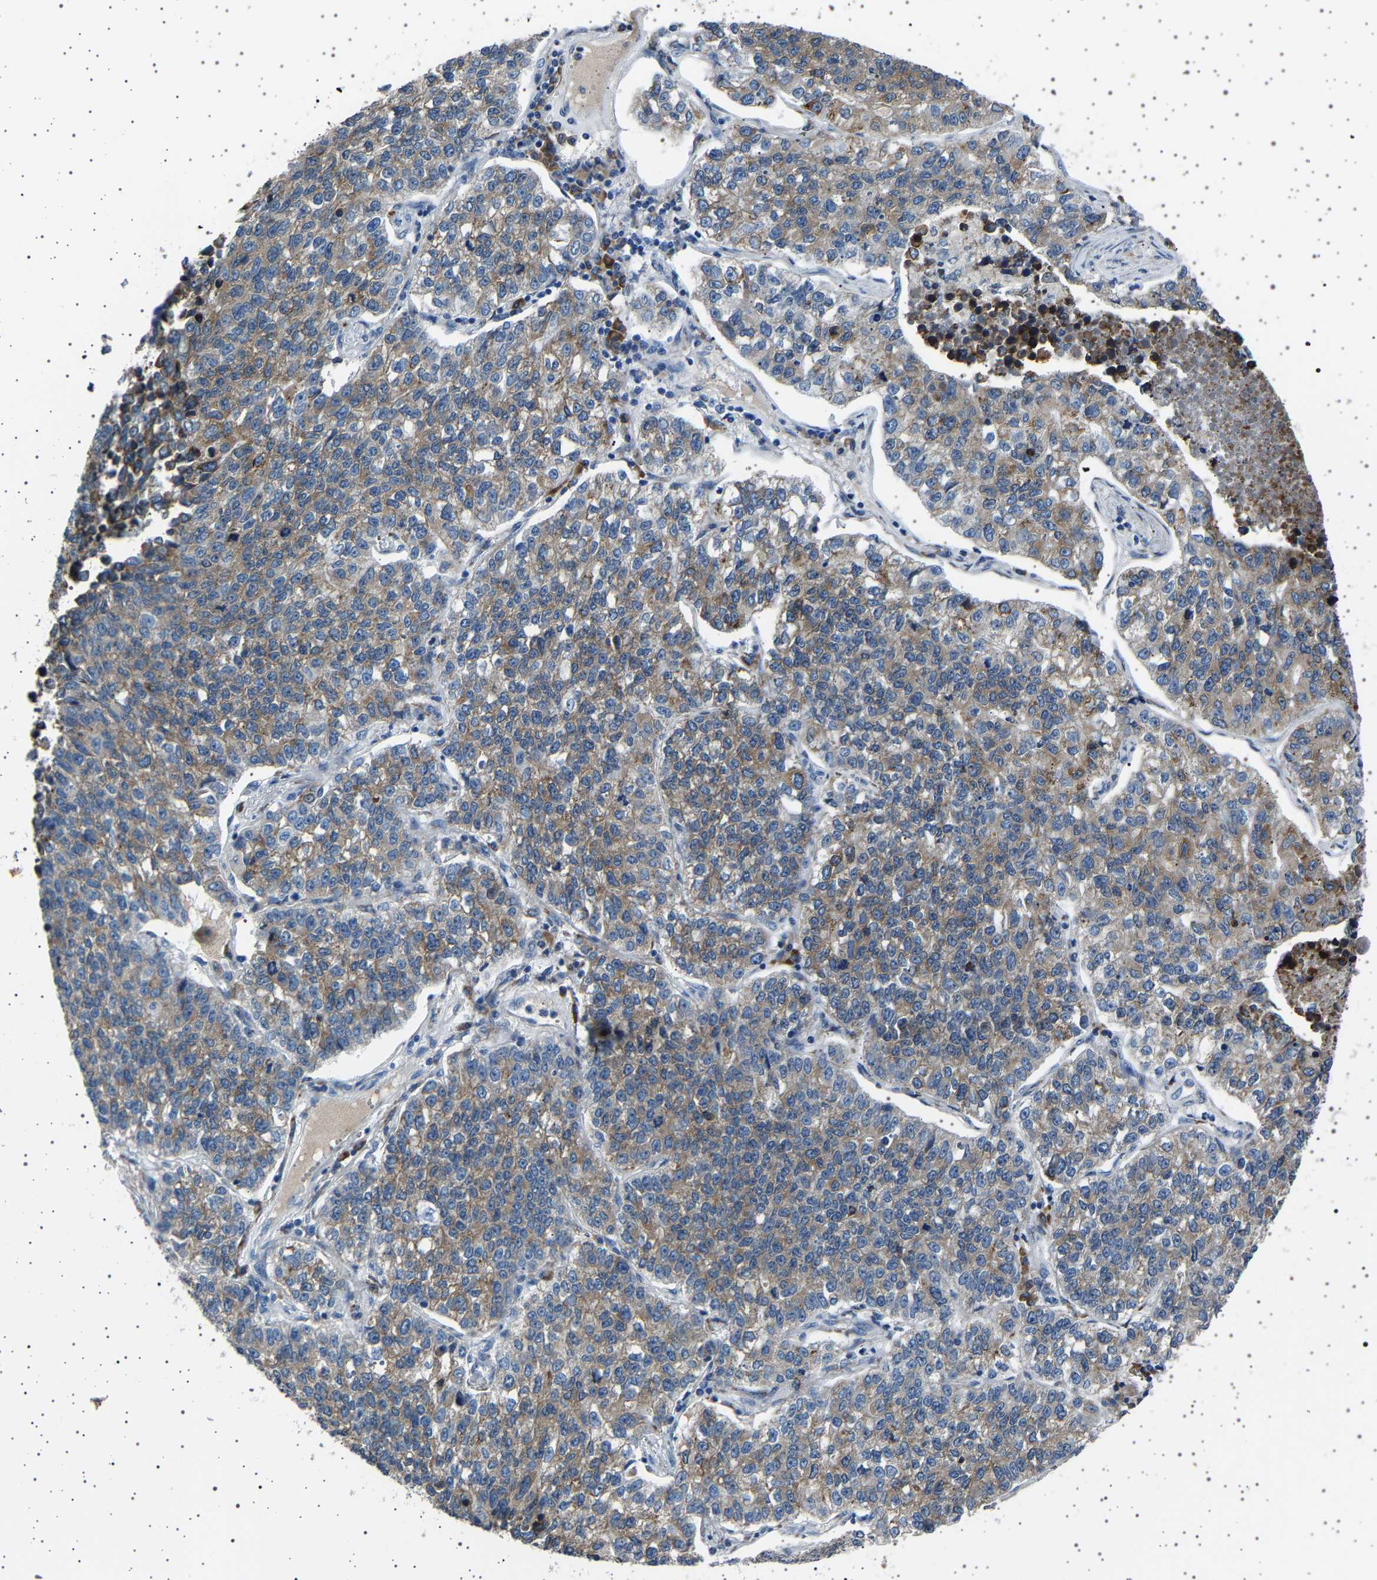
{"staining": {"intensity": "moderate", "quantity": ">75%", "location": "cytoplasmic/membranous"}, "tissue": "lung cancer", "cell_type": "Tumor cells", "image_type": "cancer", "snomed": [{"axis": "morphology", "description": "Adenocarcinoma, NOS"}, {"axis": "topography", "description": "Lung"}], "caption": "The image exhibits immunohistochemical staining of lung cancer. There is moderate cytoplasmic/membranous expression is identified in about >75% of tumor cells.", "gene": "FTCD", "patient": {"sex": "male", "age": 49}}